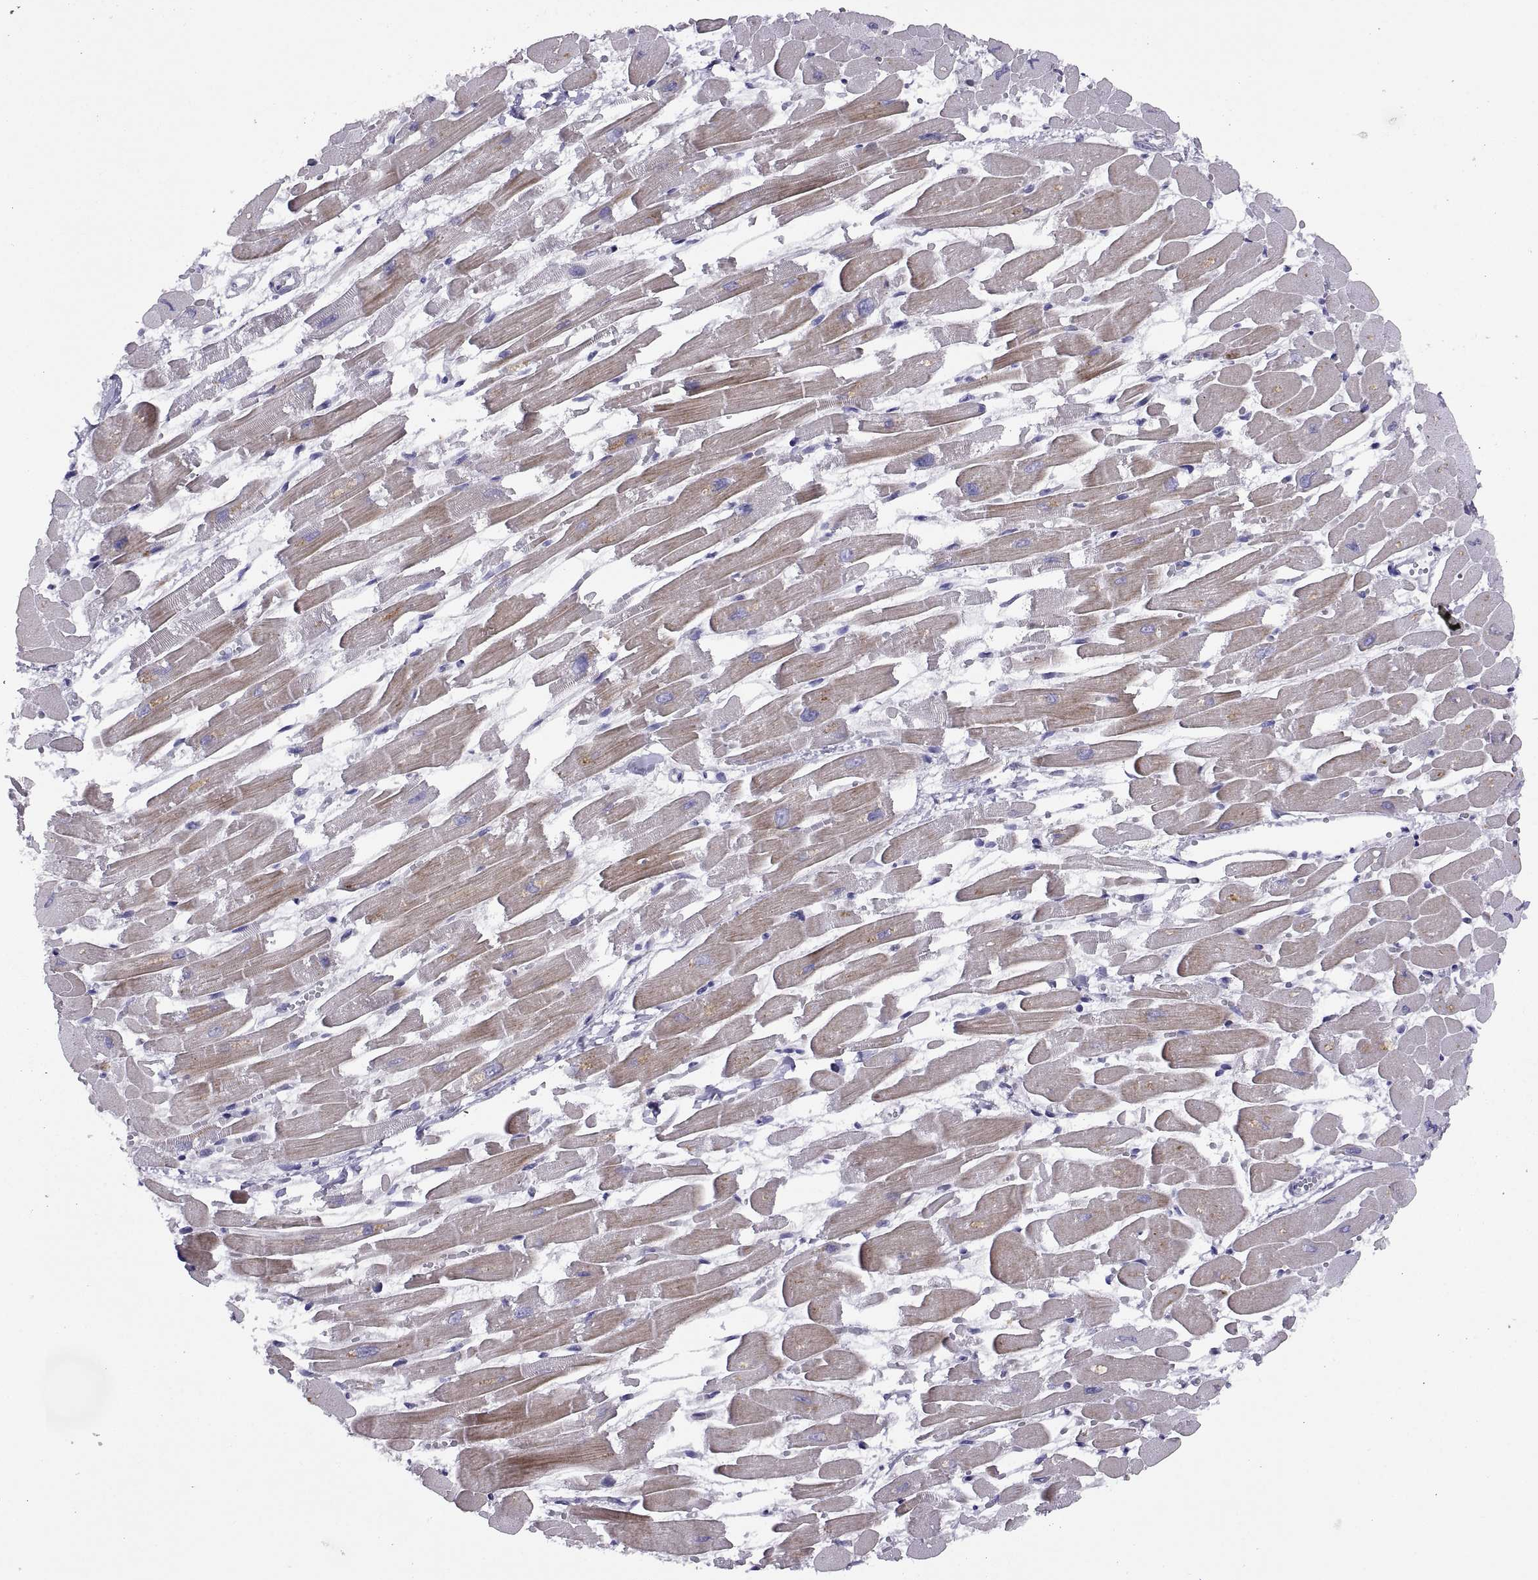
{"staining": {"intensity": "negative", "quantity": "none", "location": "none"}, "tissue": "heart muscle", "cell_type": "Cardiomyocytes", "image_type": "normal", "snomed": [{"axis": "morphology", "description": "Normal tissue, NOS"}, {"axis": "topography", "description": "Heart"}], "caption": "IHC histopathology image of unremarkable heart muscle: heart muscle stained with DAB shows no significant protein expression in cardiomyocytes. (Brightfield microscopy of DAB immunohistochemistry (IHC) at high magnification).", "gene": "RGS20", "patient": {"sex": "female", "age": 52}}